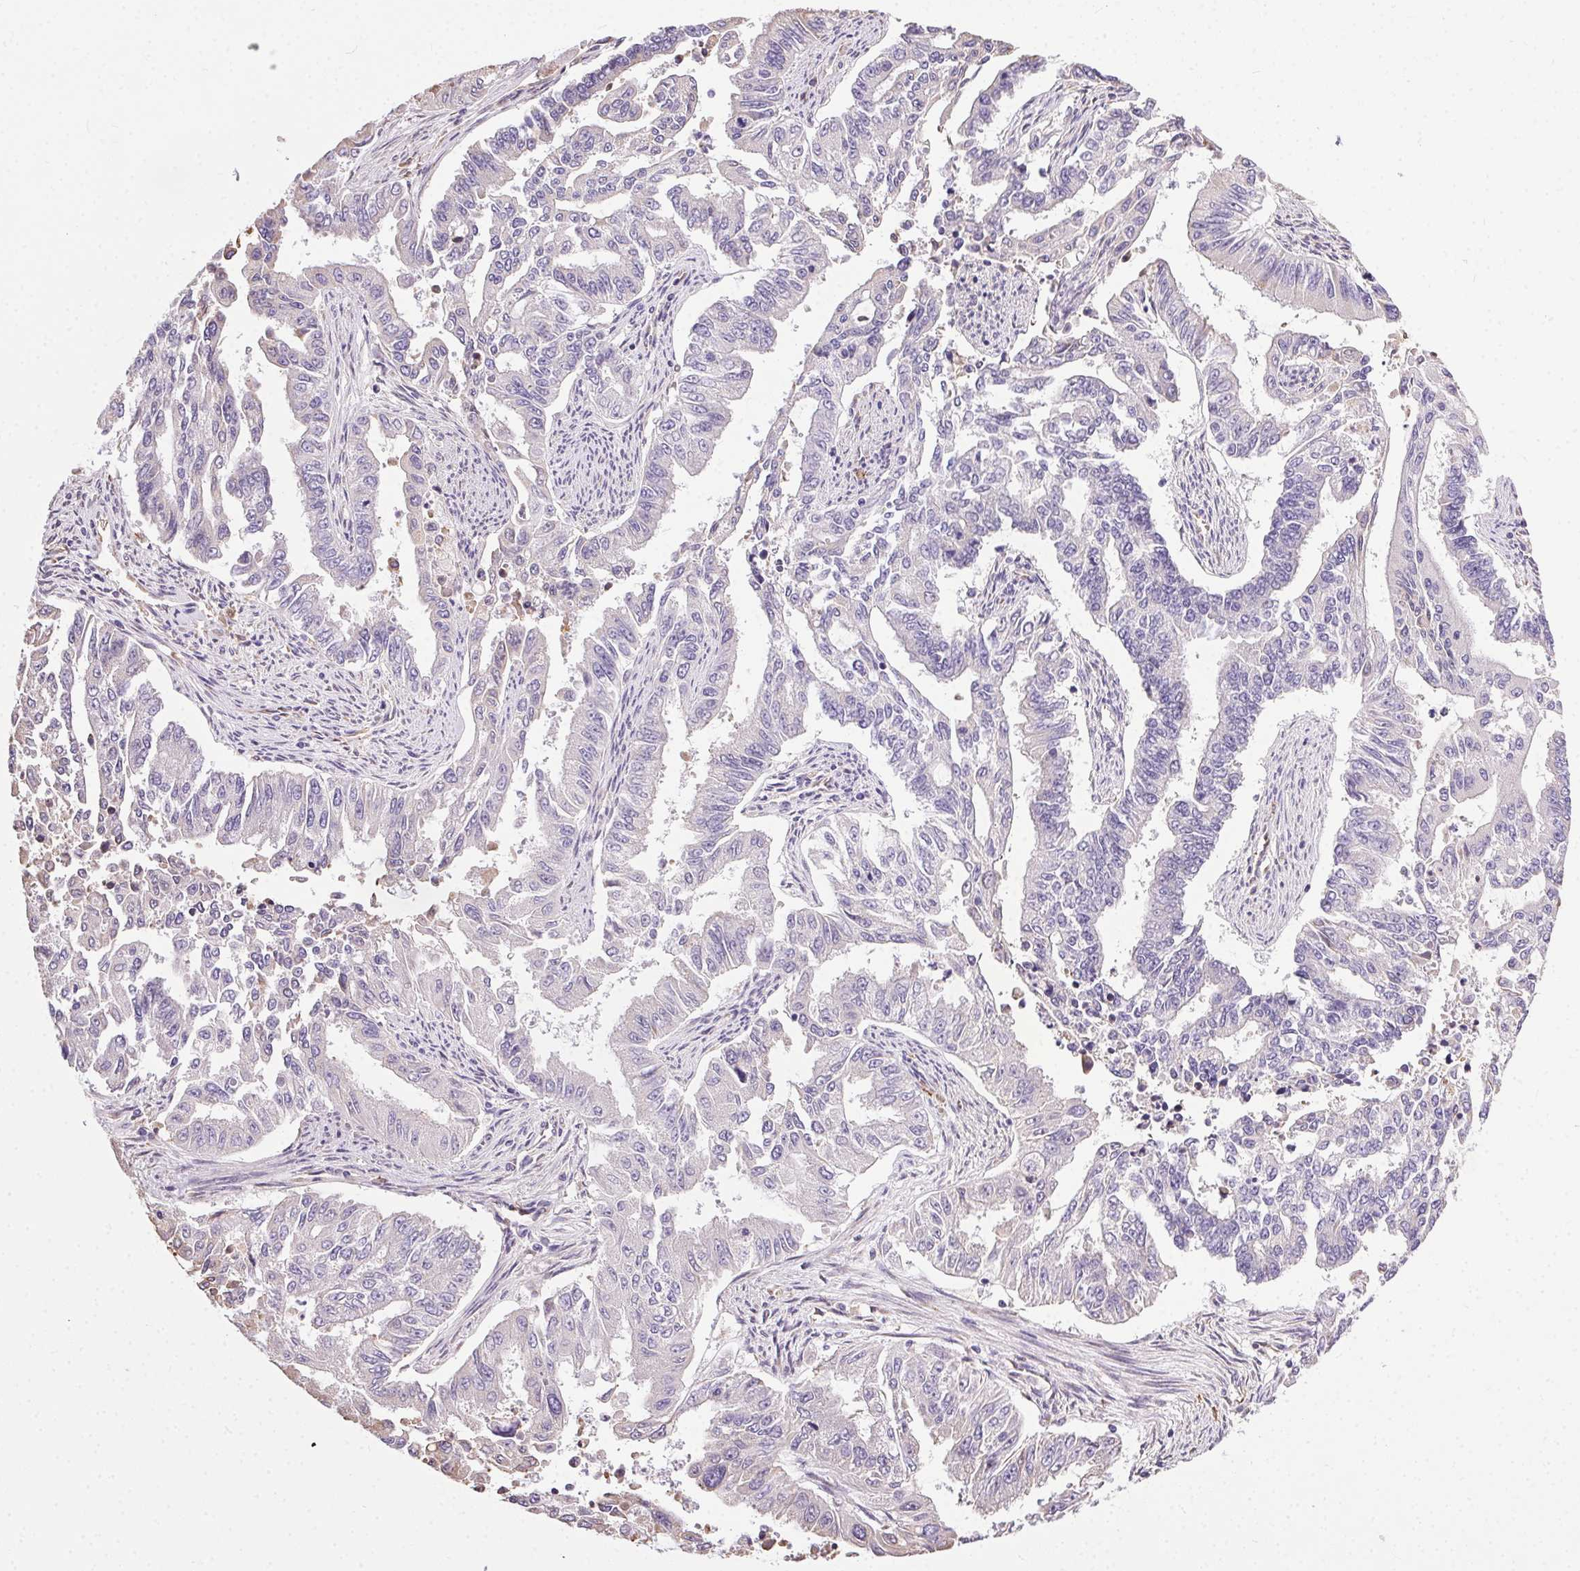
{"staining": {"intensity": "negative", "quantity": "none", "location": "none"}, "tissue": "endometrial cancer", "cell_type": "Tumor cells", "image_type": "cancer", "snomed": [{"axis": "morphology", "description": "Adenocarcinoma, NOS"}, {"axis": "topography", "description": "Uterus"}], "caption": "Immunohistochemistry (IHC) micrograph of neoplastic tissue: human endometrial adenocarcinoma stained with DAB (3,3'-diaminobenzidine) shows no significant protein staining in tumor cells.", "gene": "SNX31", "patient": {"sex": "female", "age": 59}}